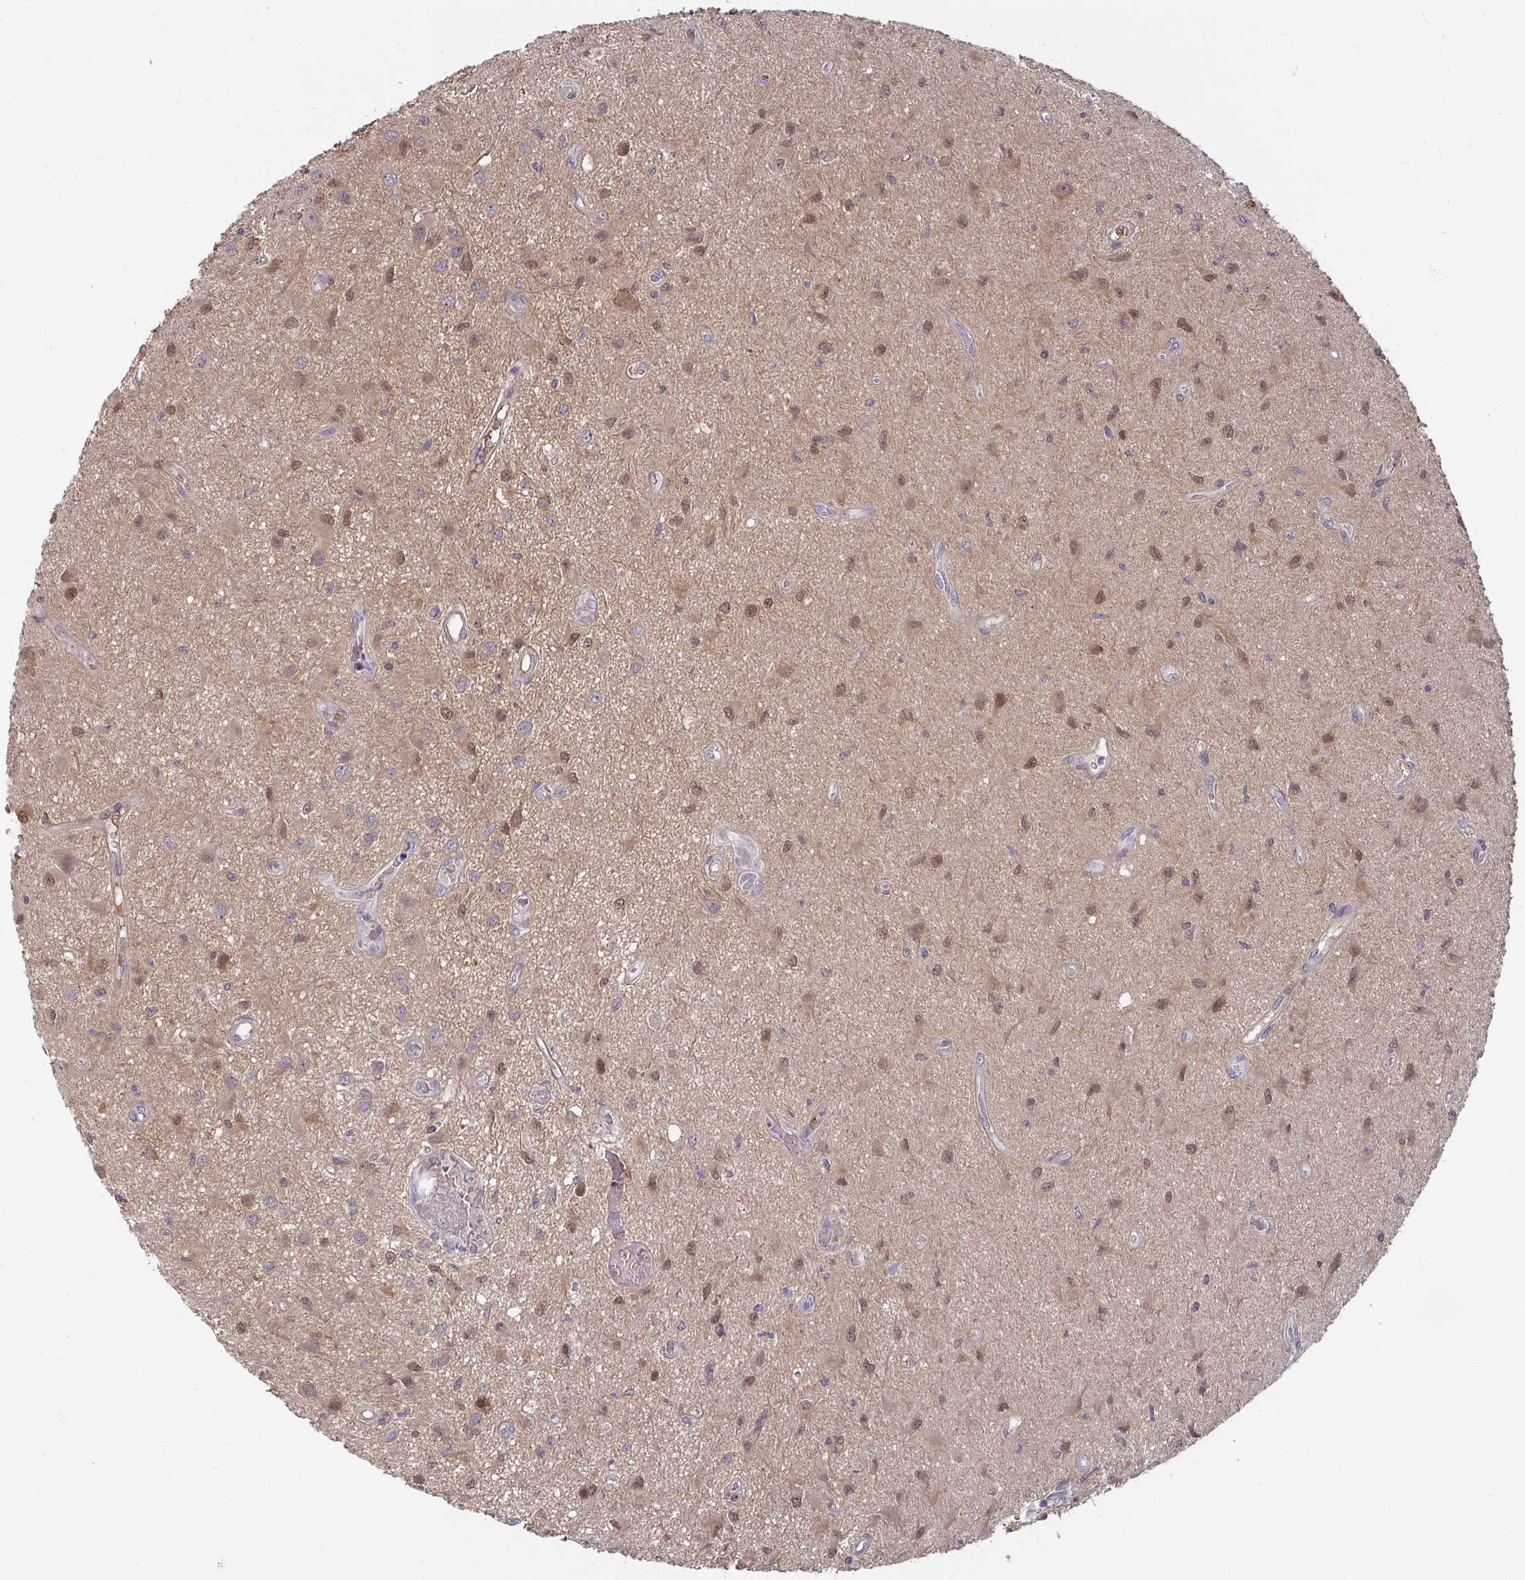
{"staining": {"intensity": "moderate", "quantity": "<25%", "location": "cytoplasmic/membranous,nuclear"}, "tissue": "glioma", "cell_type": "Tumor cells", "image_type": "cancer", "snomed": [{"axis": "morphology", "description": "Glioma, malignant, High grade"}, {"axis": "topography", "description": "Brain"}], "caption": "Malignant high-grade glioma stained with DAB (3,3'-diaminobenzidine) immunohistochemistry (IHC) shows low levels of moderate cytoplasmic/membranous and nuclear staining in about <25% of tumor cells.", "gene": "GSTM1", "patient": {"sex": "male", "age": 67}}